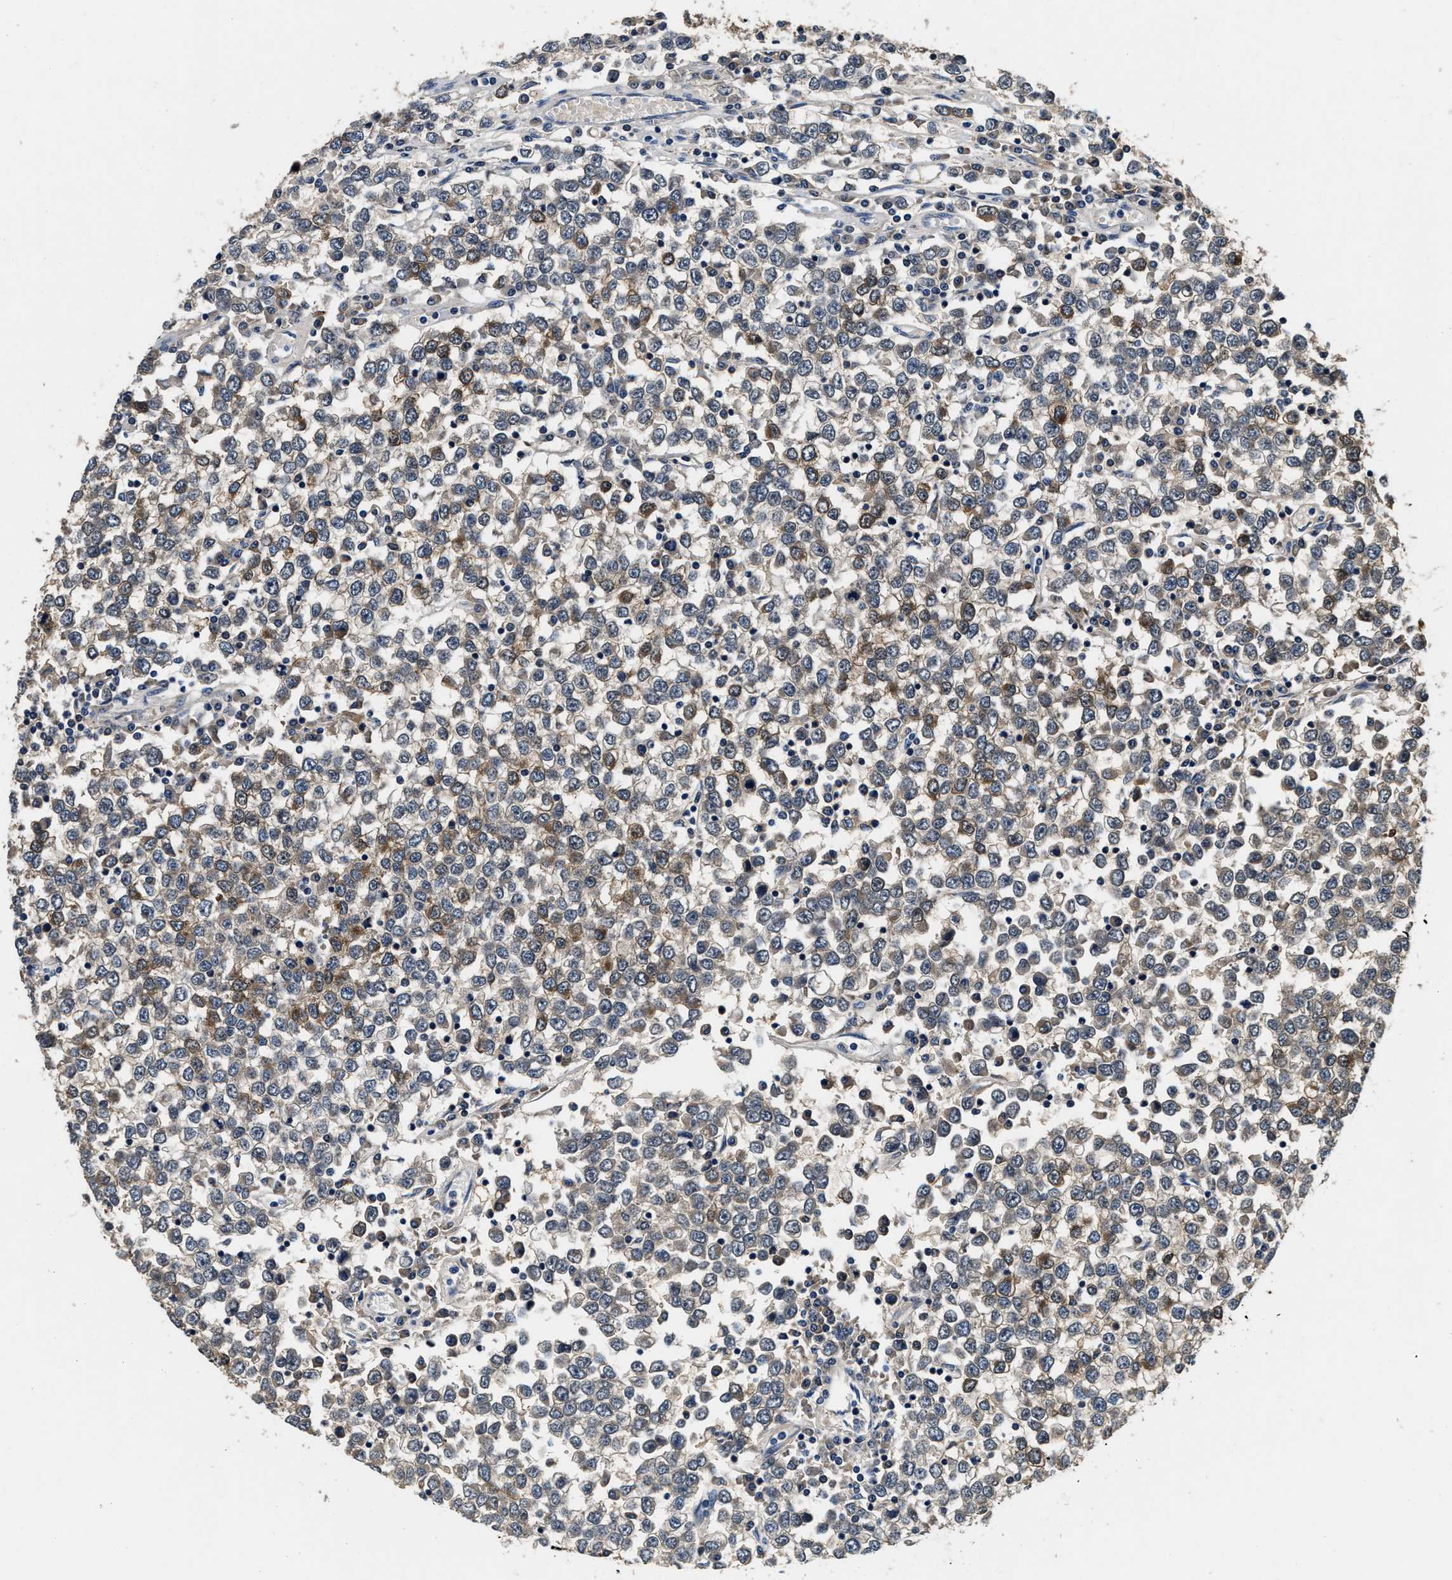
{"staining": {"intensity": "moderate", "quantity": "25%-75%", "location": "cytoplasmic/membranous"}, "tissue": "testis cancer", "cell_type": "Tumor cells", "image_type": "cancer", "snomed": [{"axis": "morphology", "description": "Seminoma, NOS"}, {"axis": "topography", "description": "Testis"}], "caption": "Approximately 25%-75% of tumor cells in seminoma (testis) demonstrate moderate cytoplasmic/membranous protein expression as visualized by brown immunohistochemical staining.", "gene": "PHPT1", "patient": {"sex": "male", "age": 65}}